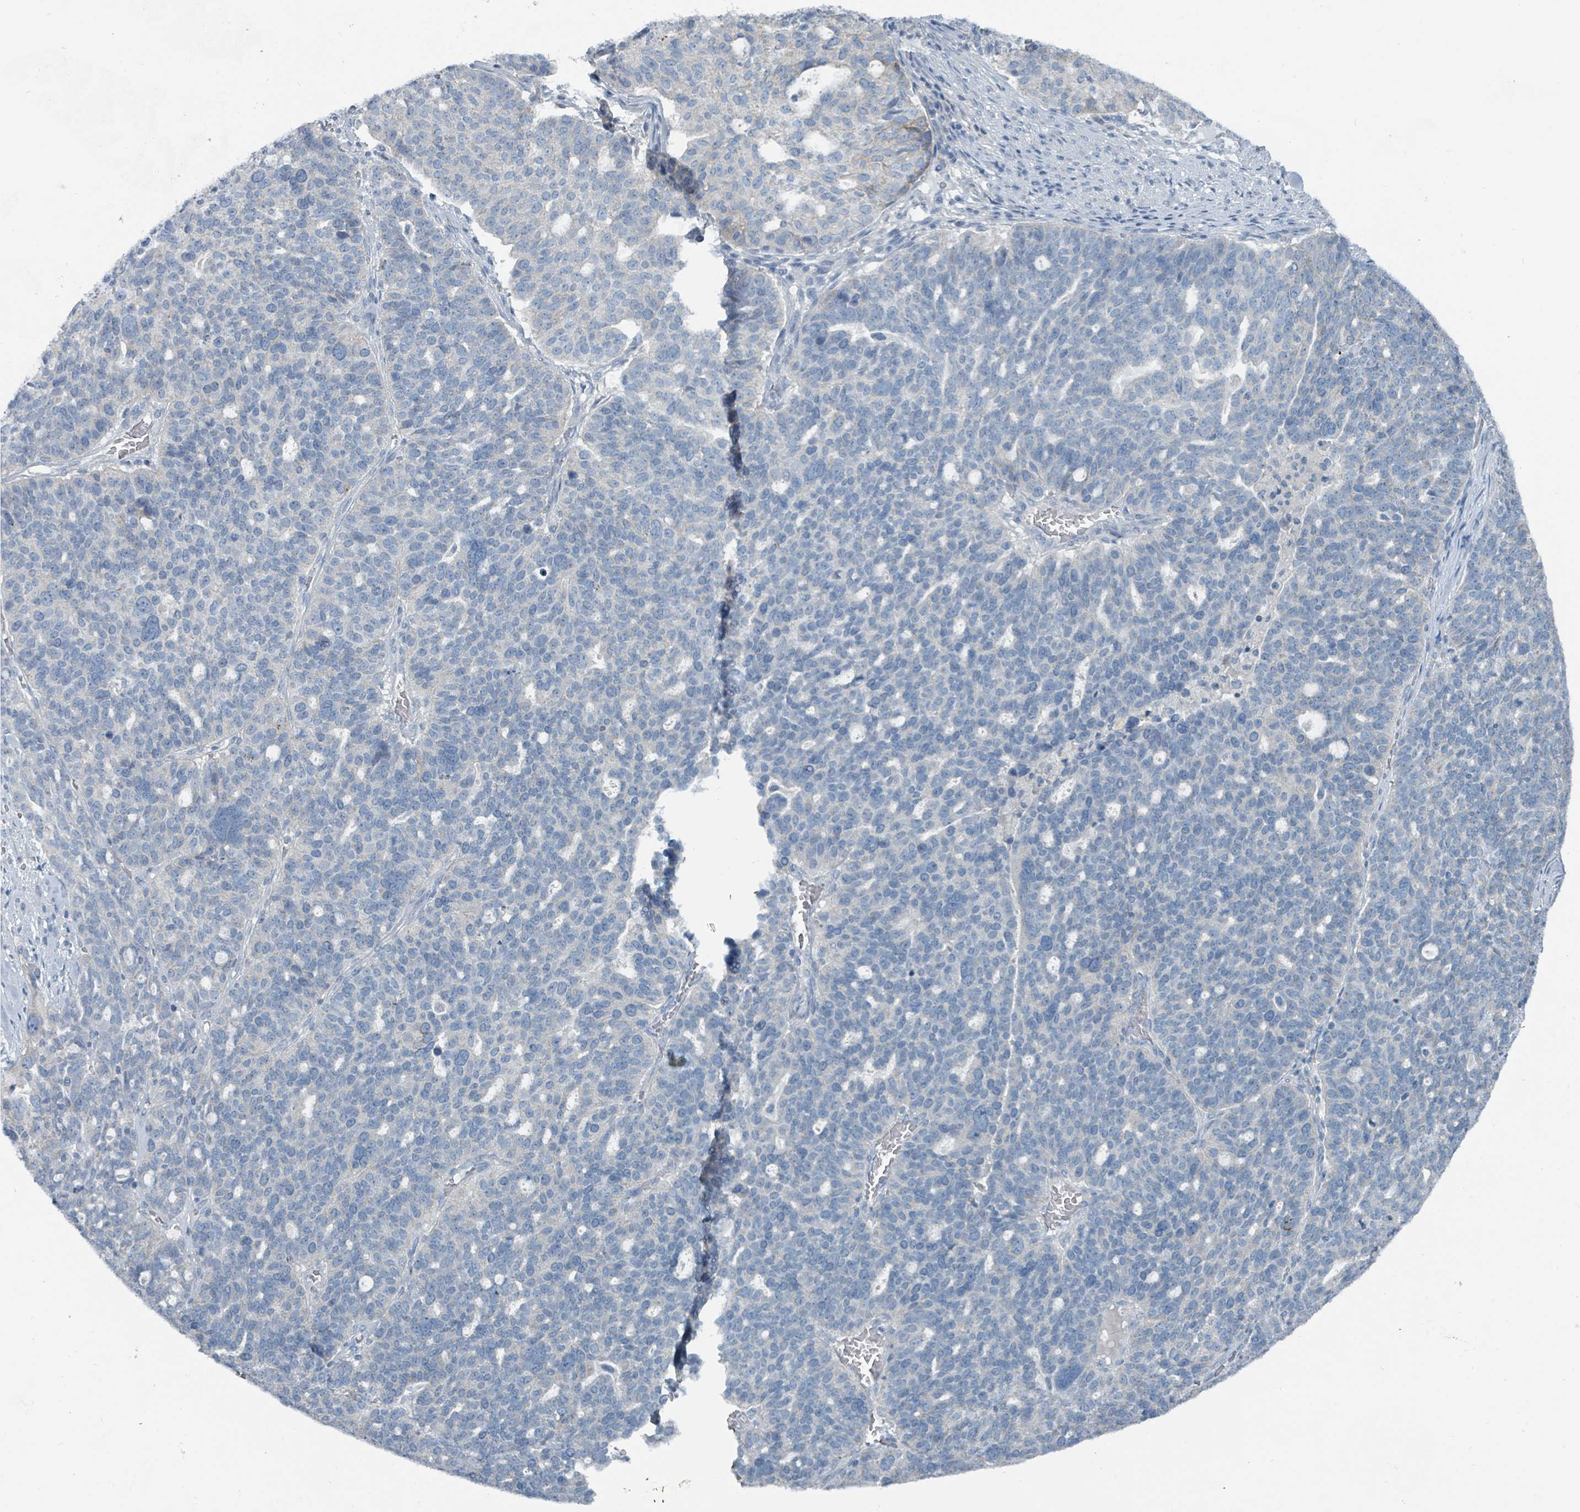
{"staining": {"intensity": "negative", "quantity": "none", "location": "none"}, "tissue": "ovarian cancer", "cell_type": "Tumor cells", "image_type": "cancer", "snomed": [{"axis": "morphology", "description": "Cystadenocarcinoma, serous, NOS"}, {"axis": "topography", "description": "Ovary"}], "caption": "An IHC histopathology image of ovarian cancer (serous cystadenocarcinoma) is shown. There is no staining in tumor cells of ovarian cancer (serous cystadenocarcinoma). The staining is performed using DAB (3,3'-diaminobenzidine) brown chromogen with nuclei counter-stained in using hematoxylin.", "gene": "RASA4", "patient": {"sex": "female", "age": 59}}